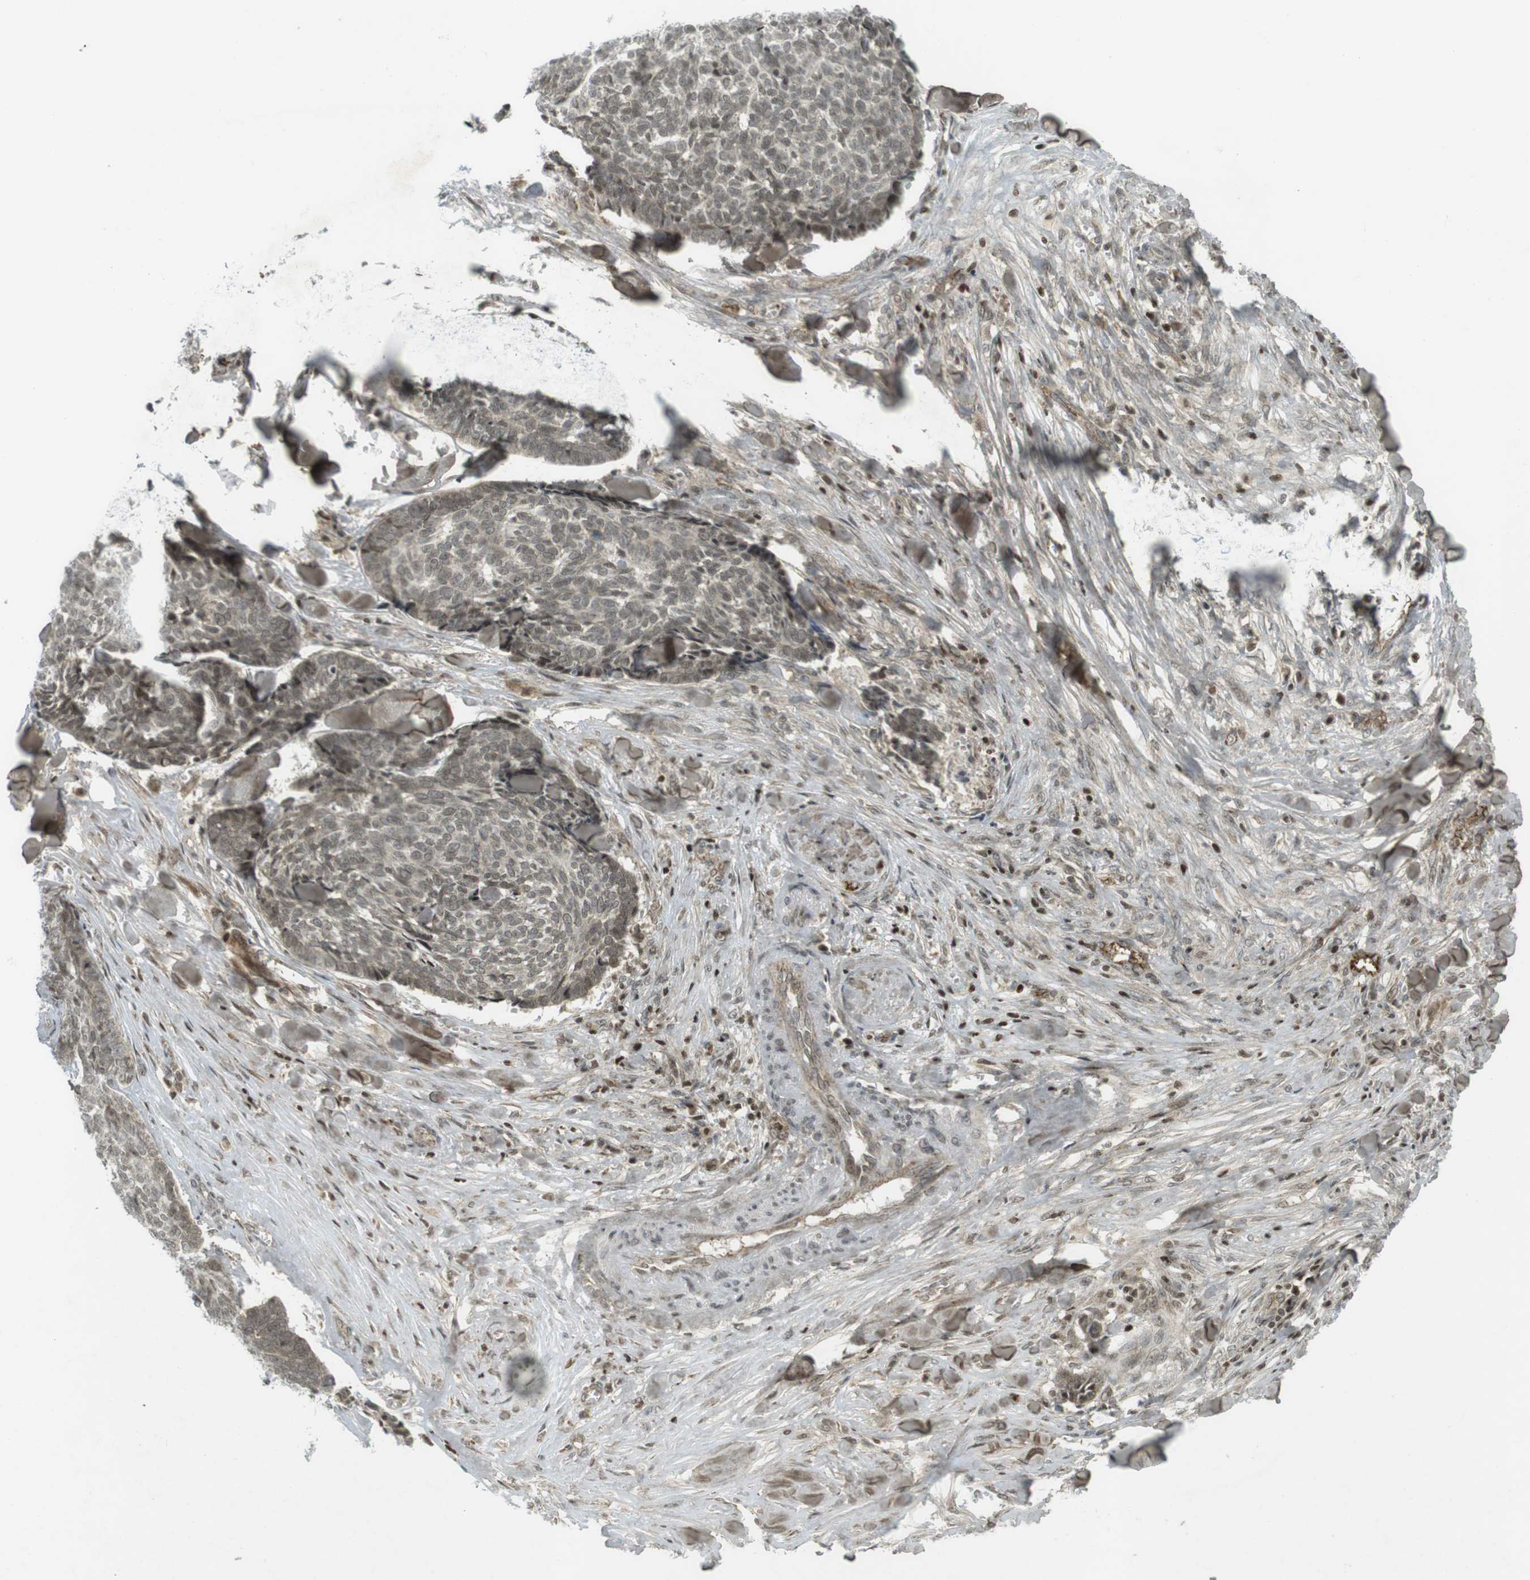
{"staining": {"intensity": "weak", "quantity": ">75%", "location": "cytoplasmic/membranous,nuclear"}, "tissue": "skin cancer", "cell_type": "Tumor cells", "image_type": "cancer", "snomed": [{"axis": "morphology", "description": "Basal cell carcinoma"}, {"axis": "topography", "description": "Skin"}], "caption": "Immunohistochemistry (DAB) staining of human basal cell carcinoma (skin) shows weak cytoplasmic/membranous and nuclear protein expression in approximately >75% of tumor cells.", "gene": "PPP1R13B", "patient": {"sex": "male", "age": 84}}